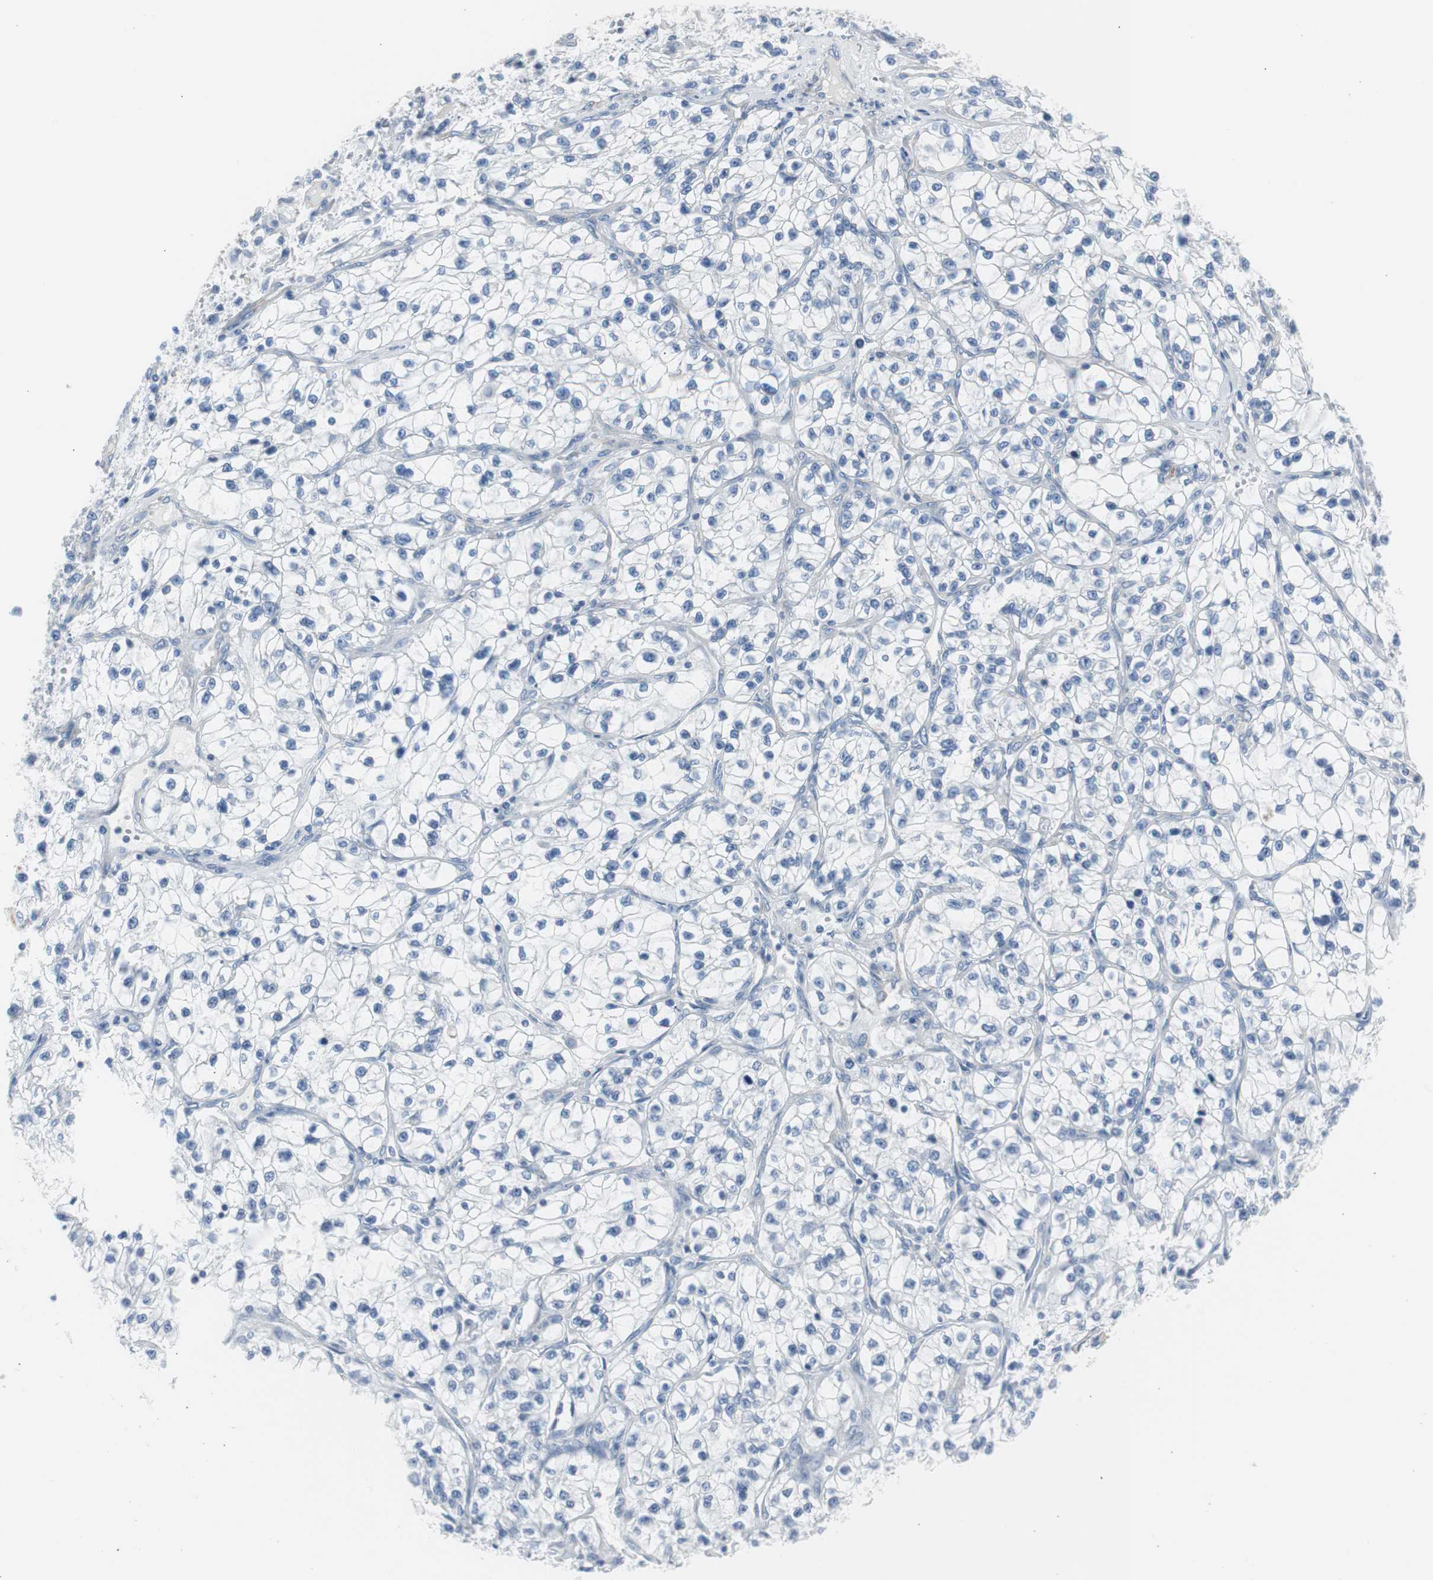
{"staining": {"intensity": "negative", "quantity": "none", "location": "none"}, "tissue": "renal cancer", "cell_type": "Tumor cells", "image_type": "cancer", "snomed": [{"axis": "morphology", "description": "Adenocarcinoma, NOS"}, {"axis": "topography", "description": "Kidney"}], "caption": "This is an immunohistochemistry micrograph of human renal cancer (adenocarcinoma). There is no positivity in tumor cells.", "gene": "RPS12", "patient": {"sex": "female", "age": 57}}